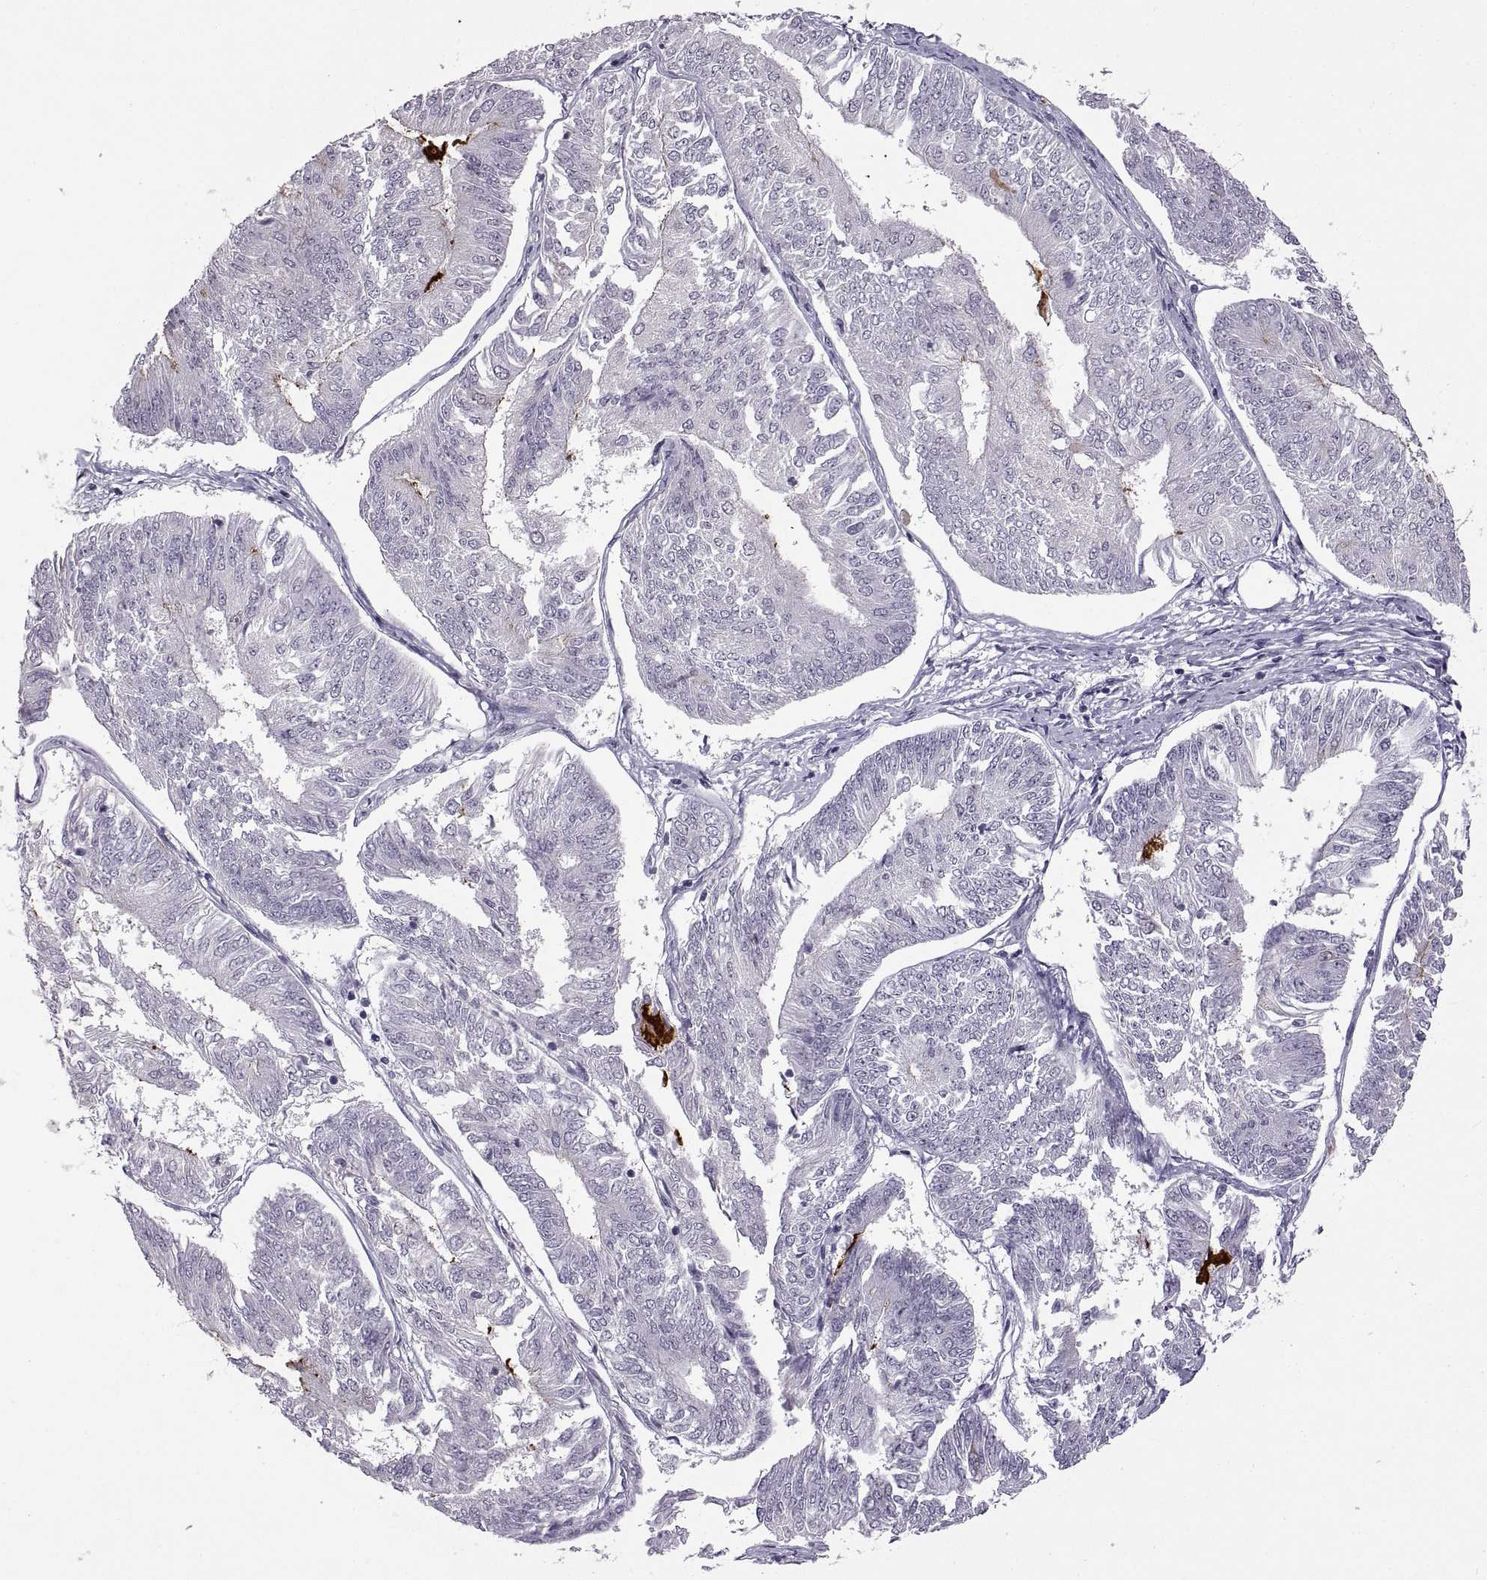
{"staining": {"intensity": "negative", "quantity": "none", "location": "none"}, "tissue": "endometrial cancer", "cell_type": "Tumor cells", "image_type": "cancer", "snomed": [{"axis": "morphology", "description": "Adenocarcinoma, NOS"}, {"axis": "topography", "description": "Endometrium"}], "caption": "Tumor cells show no significant staining in endometrial cancer.", "gene": "NEK2", "patient": {"sex": "female", "age": 58}}